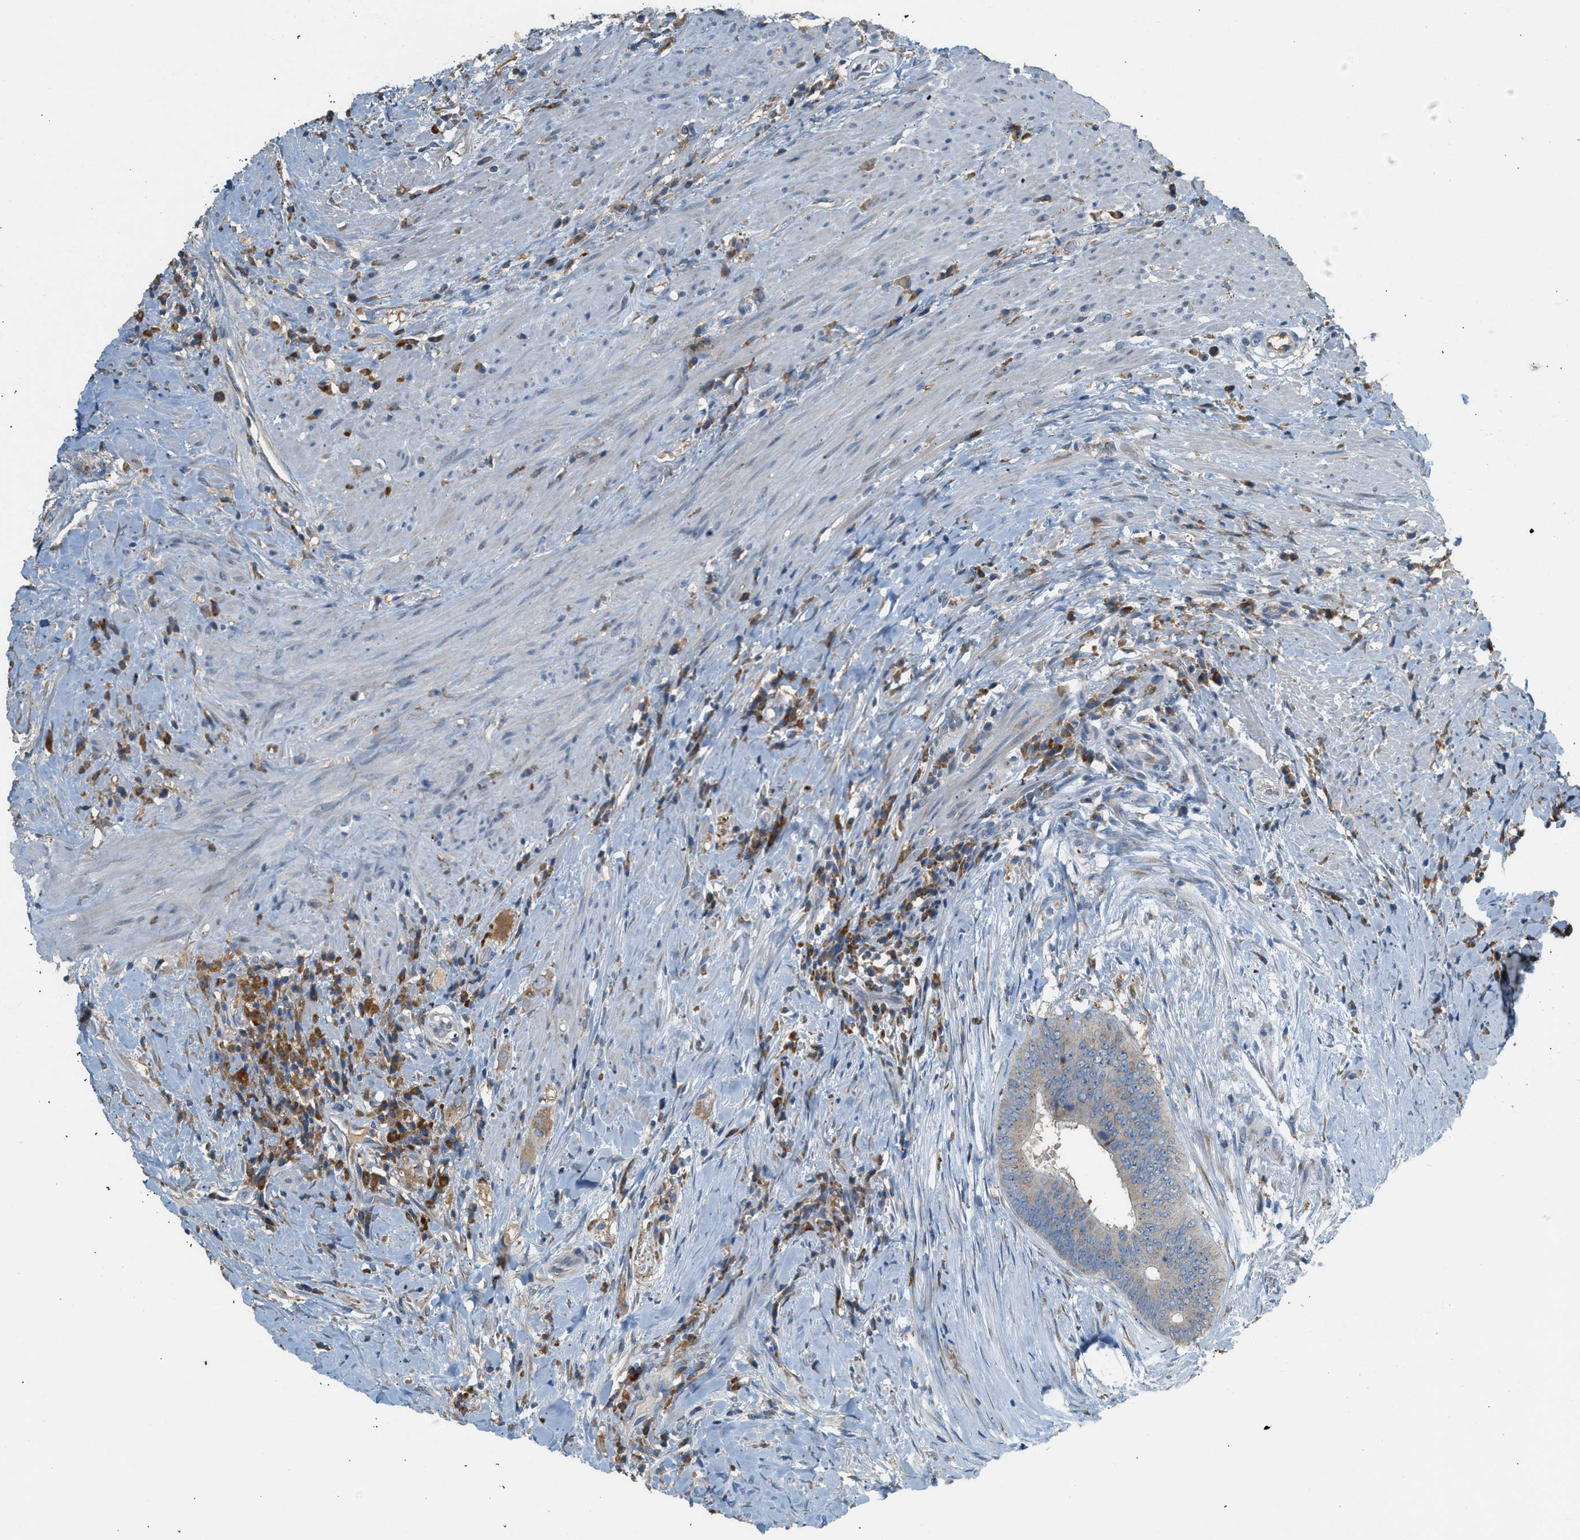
{"staining": {"intensity": "weak", "quantity": ">75%", "location": "cytoplasmic/membranous"}, "tissue": "colorectal cancer", "cell_type": "Tumor cells", "image_type": "cancer", "snomed": [{"axis": "morphology", "description": "Adenocarcinoma, NOS"}, {"axis": "topography", "description": "Rectum"}], "caption": "IHC of human adenocarcinoma (colorectal) reveals low levels of weak cytoplasmic/membranous positivity in about >75% of tumor cells. (IHC, brightfield microscopy, high magnification).", "gene": "CTSB", "patient": {"sex": "male", "age": 72}}